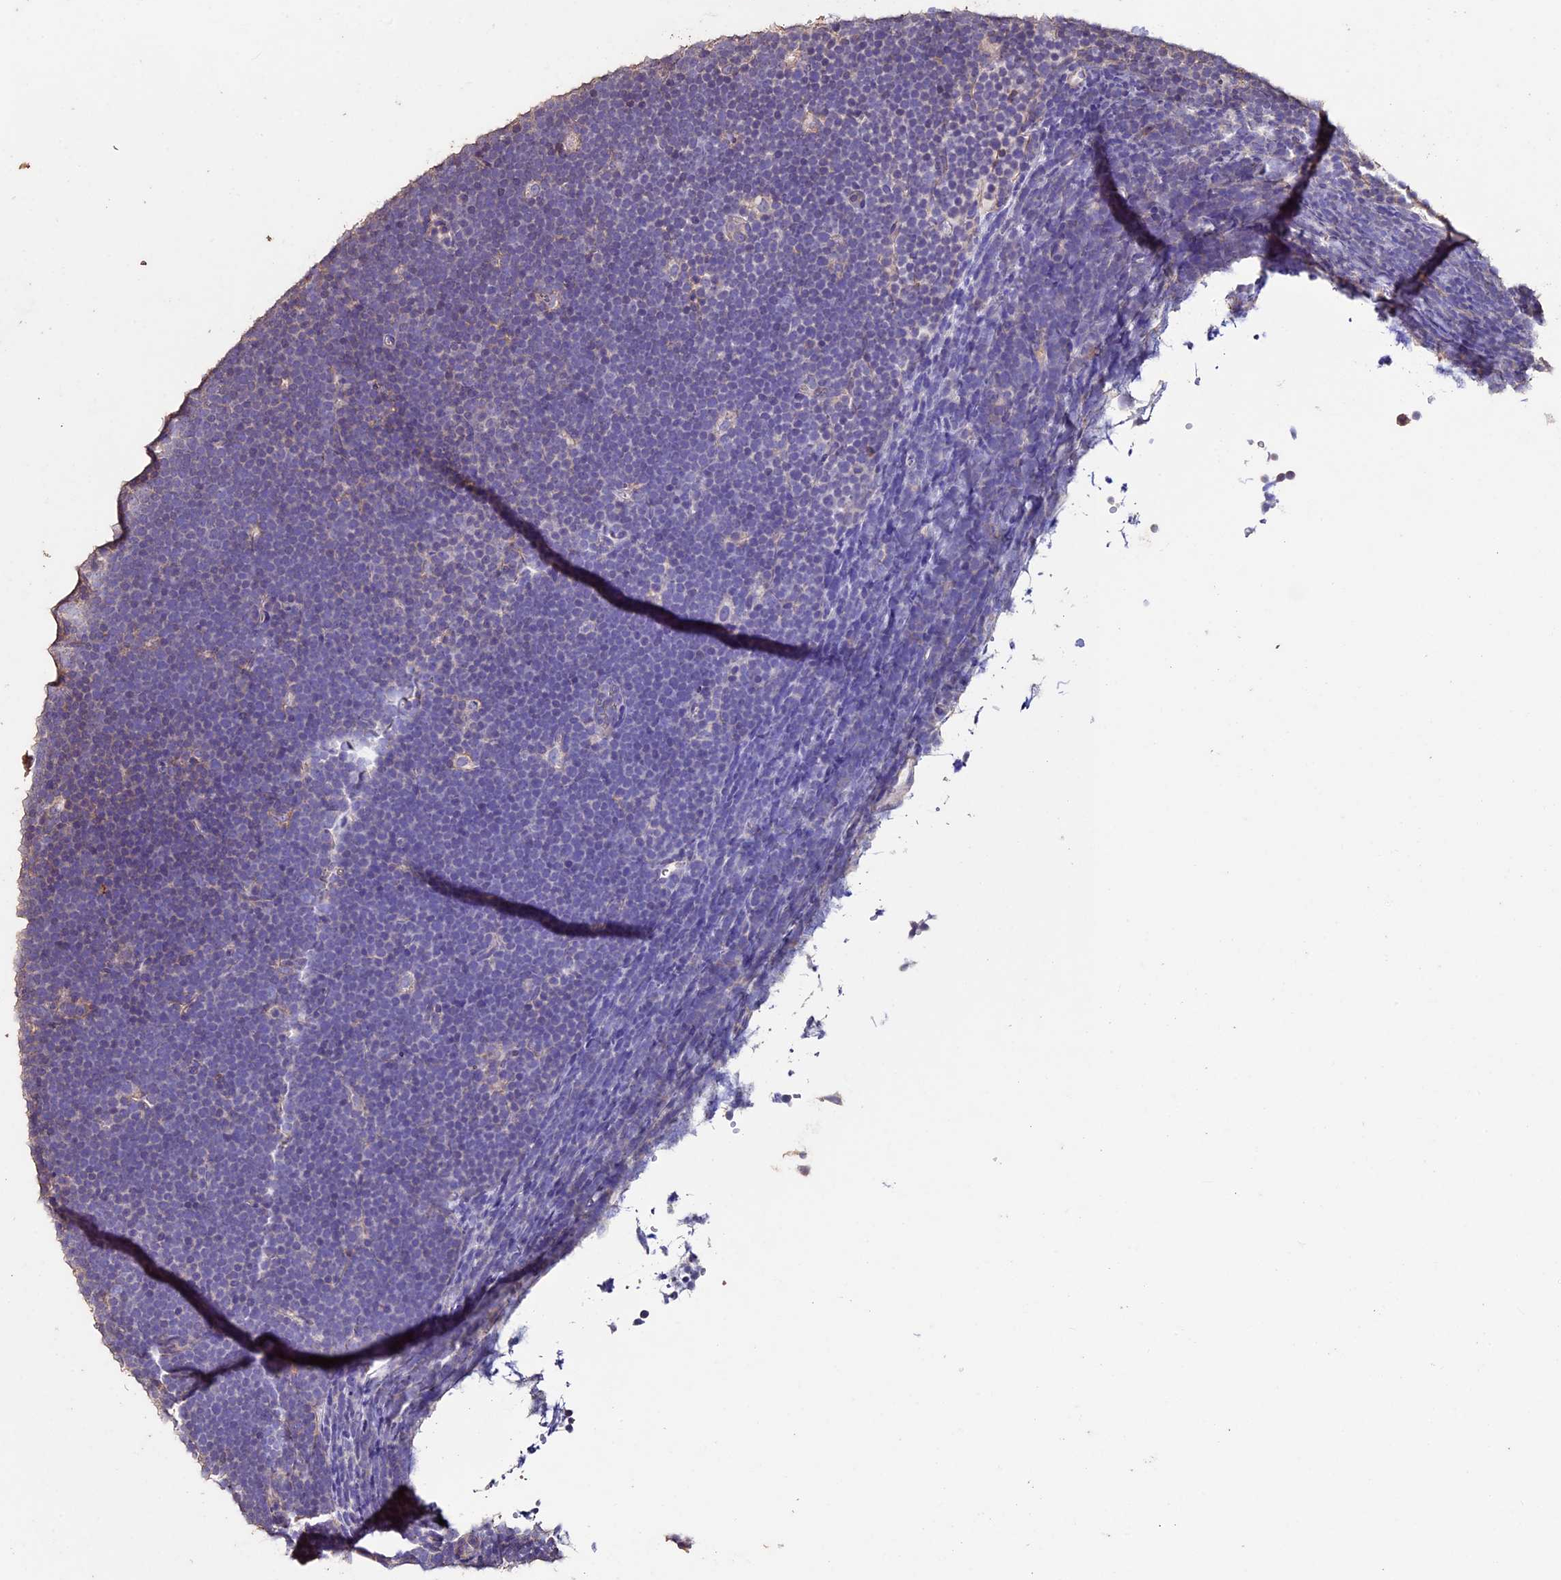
{"staining": {"intensity": "negative", "quantity": "none", "location": "none"}, "tissue": "lymphoma", "cell_type": "Tumor cells", "image_type": "cancer", "snomed": [{"axis": "morphology", "description": "Malignant lymphoma, non-Hodgkin's type, High grade"}, {"axis": "topography", "description": "Lymph node"}], "caption": "DAB (3,3'-diaminobenzidine) immunohistochemical staining of human malignant lymphoma, non-Hodgkin's type (high-grade) exhibits no significant expression in tumor cells. (Immunohistochemistry, brightfield microscopy, high magnification).", "gene": "USB1", "patient": {"sex": "male", "age": 13}}